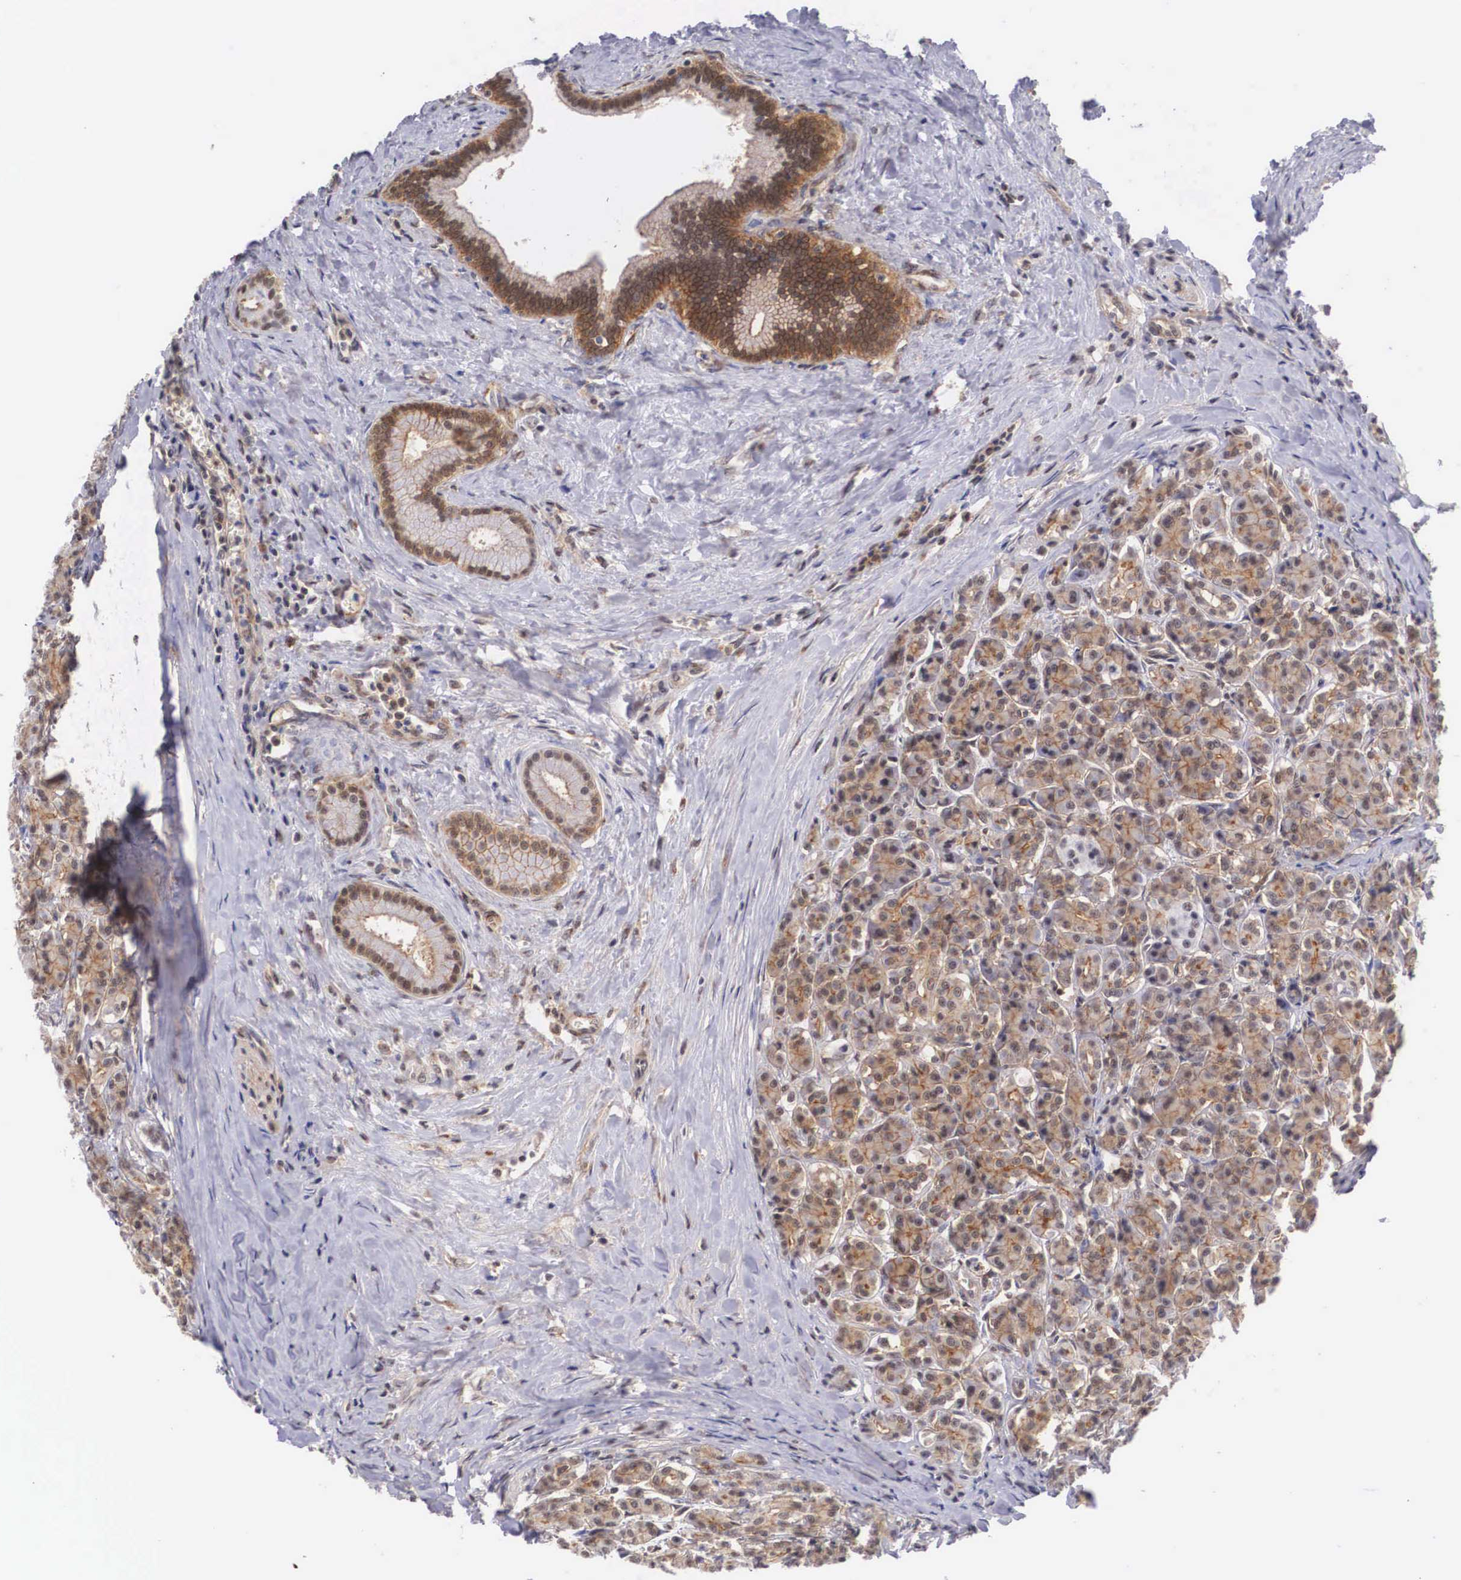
{"staining": {"intensity": "moderate", "quantity": ">75%", "location": "cytoplasmic/membranous"}, "tissue": "pancreas", "cell_type": "Exocrine glandular cells", "image_type": "normal", "snomed": [{"axis": "morphology", "description": "Normal tissue, NOS"}, {"axis": "topography", "description": "Lymph node"}, {"axis": "topography", "description": "Pancreas"}], "caption": "Protein staining reveals moderate cytoplasmic/membranous positivity in about >75% of exocrine glandular cells in benign pancreas. The staining was performed using DAB to visualize the protein expression in brown, while the nuclei were stained in blue with hematoxylin (Magnification: 20x).", "gene": "NR4A2", "patient": {"sex": "male", "age": 59}}